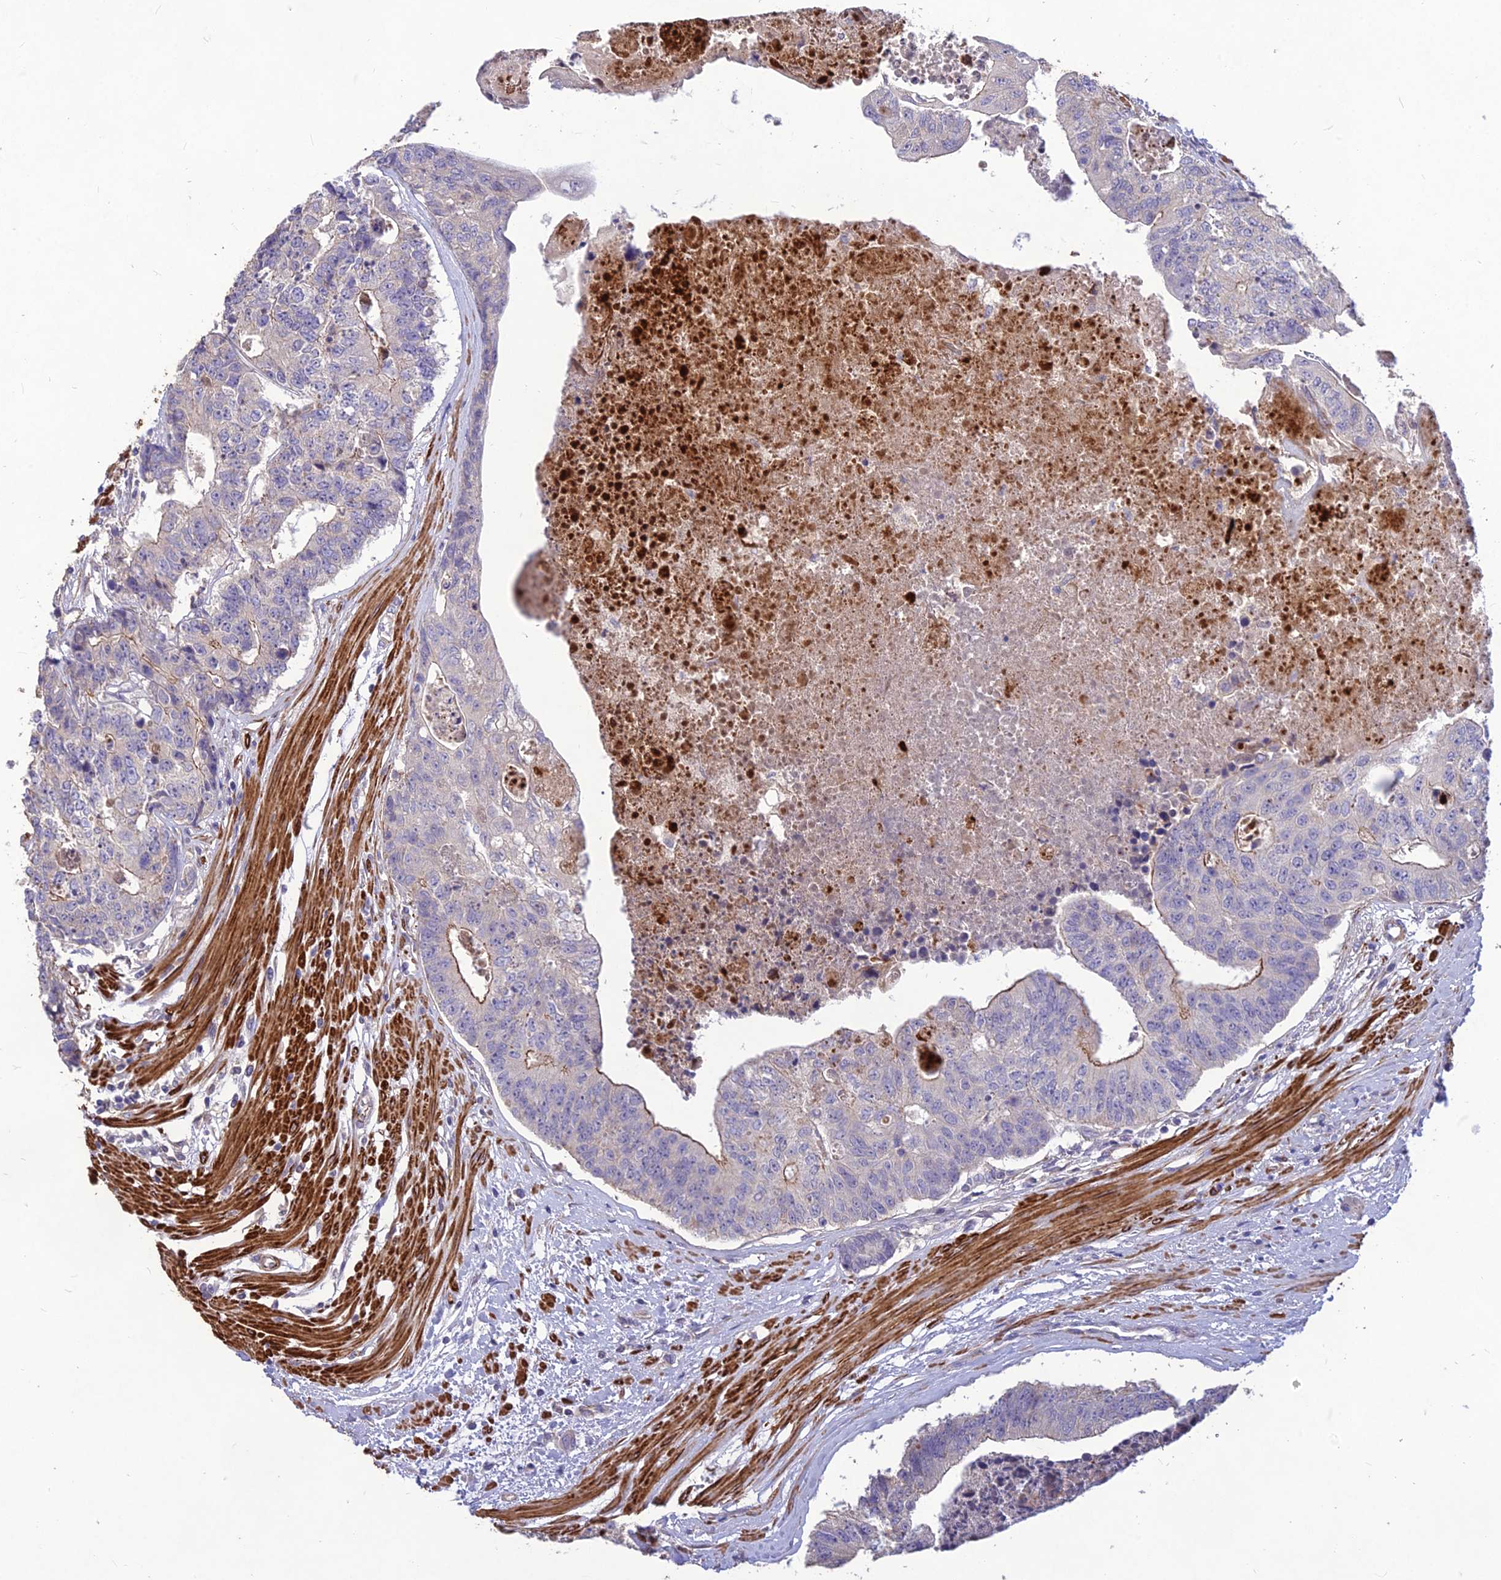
{"staining": {"intensity": "moderate", "quantity": "<25%", "location": "cytoplasmic/membranous"}, "tissue": "colorectal cancer", "cell_type": "Tumor cells", "image_type": "cancer", "snomed": [{"axis": "morphology", "description": "Adenocarcinoma, NOS"}, {"axis": "topography", "description": "Colon"}], "caption": "Approximately <25% of tumor cells in human colorectal adenocarcinoma reveal moderate cytoplasmic/membranous protein staining as visualized by brown immunohistochemical staining.", "gene": "CLUH", "patient": {"sex": "female", "age": 67}}